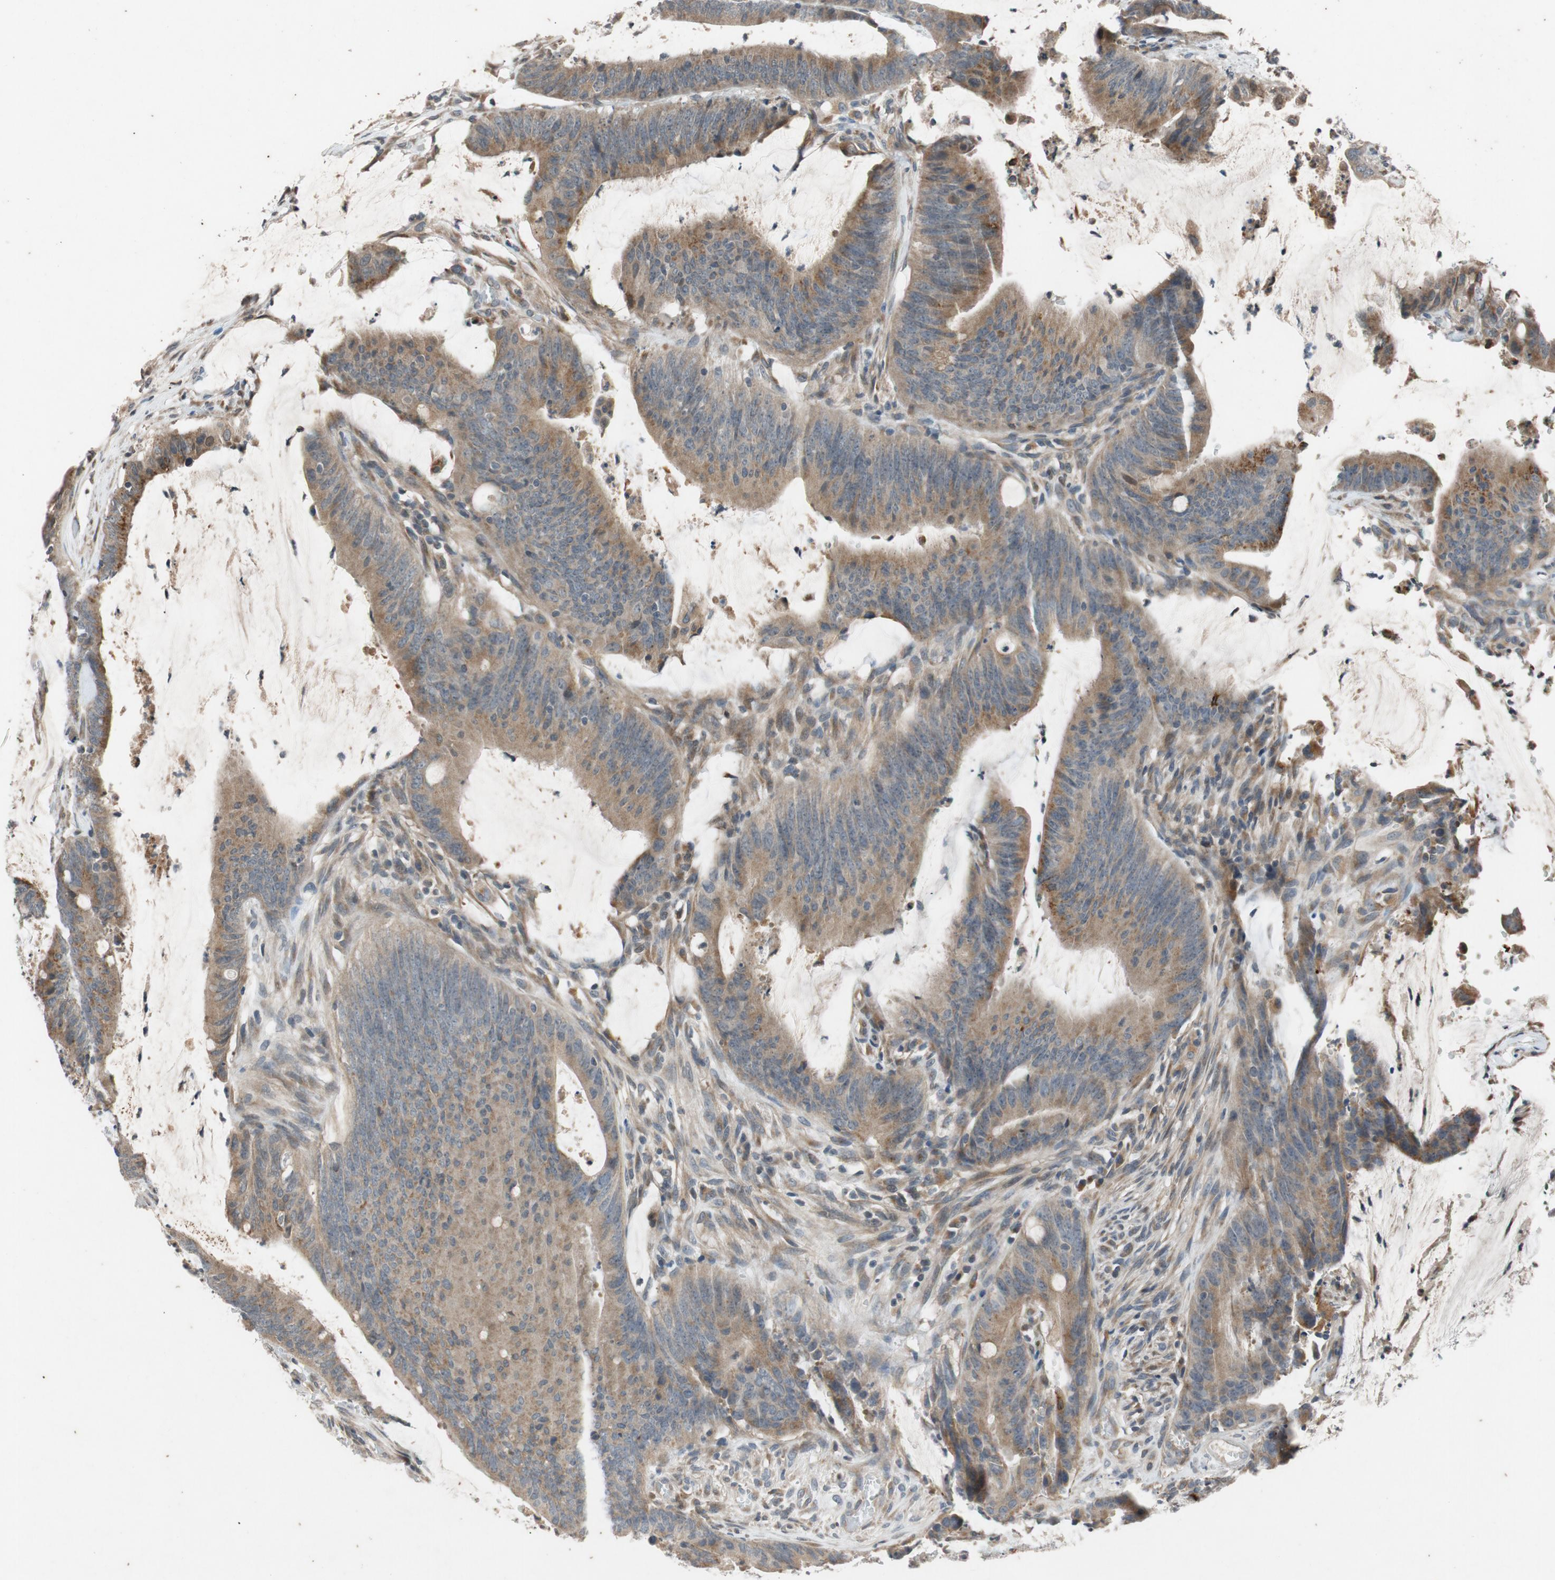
{"staining": {"intensity": "moderate", "quantity": ">75%", "location": "cytoplasmic/membranous"}, "tissue": "colorectal cancer", "cell_type": "Tumor cells", "image_type": "cancer", "snomed": [{"axis": "morphology", "description": "Adenocarcinoma, NOS"}, {"axis": "topography", "description": "Rectum"}], "caption": "High-power microscopy captured an immunohistochemistry histopathology image of colorectal adenocarcinoma, revealing moderate cytoplasmic/membranous staining in approximately >75% of tumor cells.", "gene": "ATP2C1", "patient": {"sex": "female", "age": 66}}